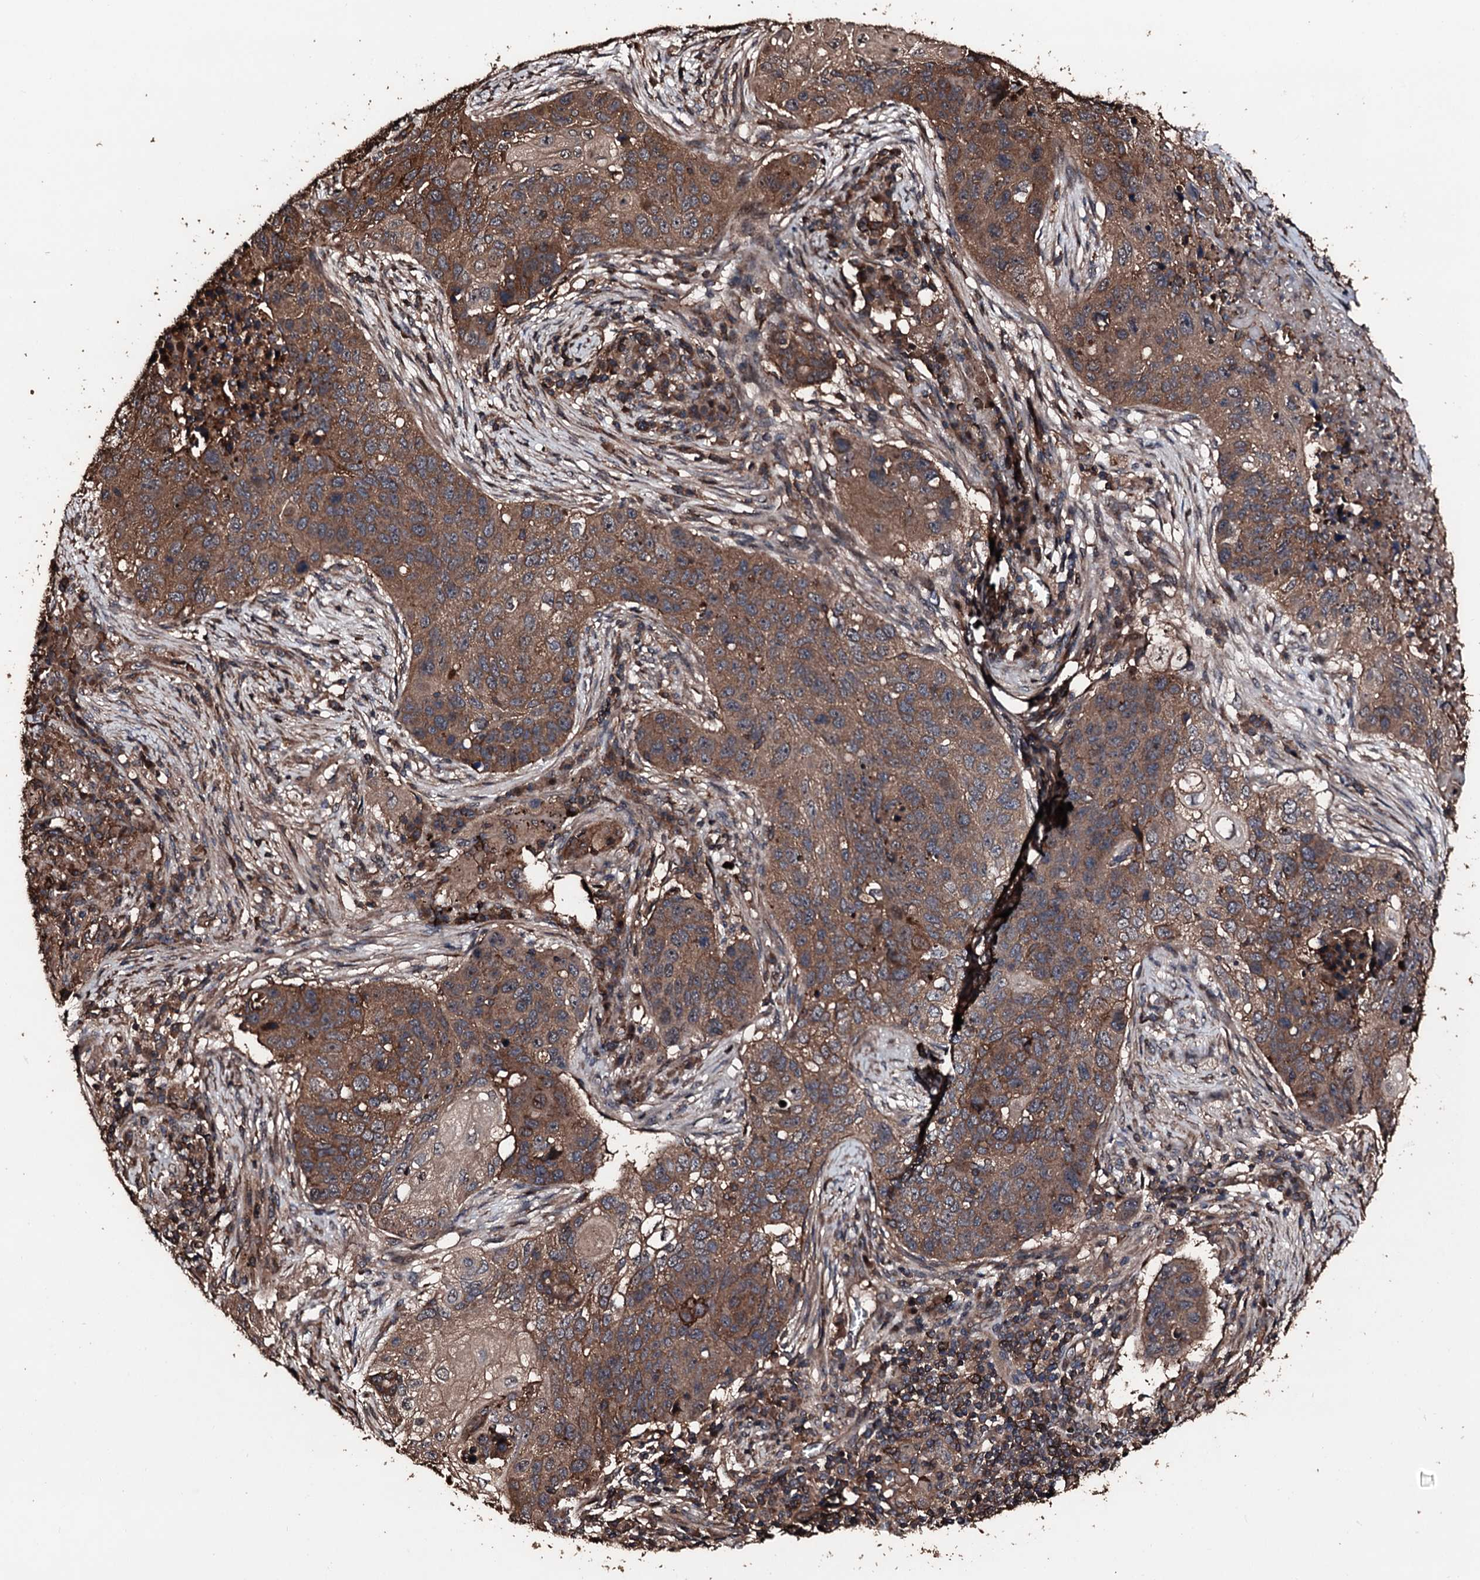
{"staining": {"intensity": "moderate", "quantity": ">75%", "location": "cytoplasmic/membranous"}, "tissue": "lung cancer", "cell_type": "Tumor cells", "image_type": "cancer", "snomed": [{"axis": "morphology", "description": "Squamous cell carcinoma, NOS"}, {"axis": "topography", "description": "Lung"}], "caption": "Squamous cell carcinoma (lung) was stained to show a protein in brown. There is medium levels of moderate cytoplasmic/membranous staining in approximately >75% of tumor cells.", "gene": "KIF18A", "patient": {"sex": "female", "age": 63}}